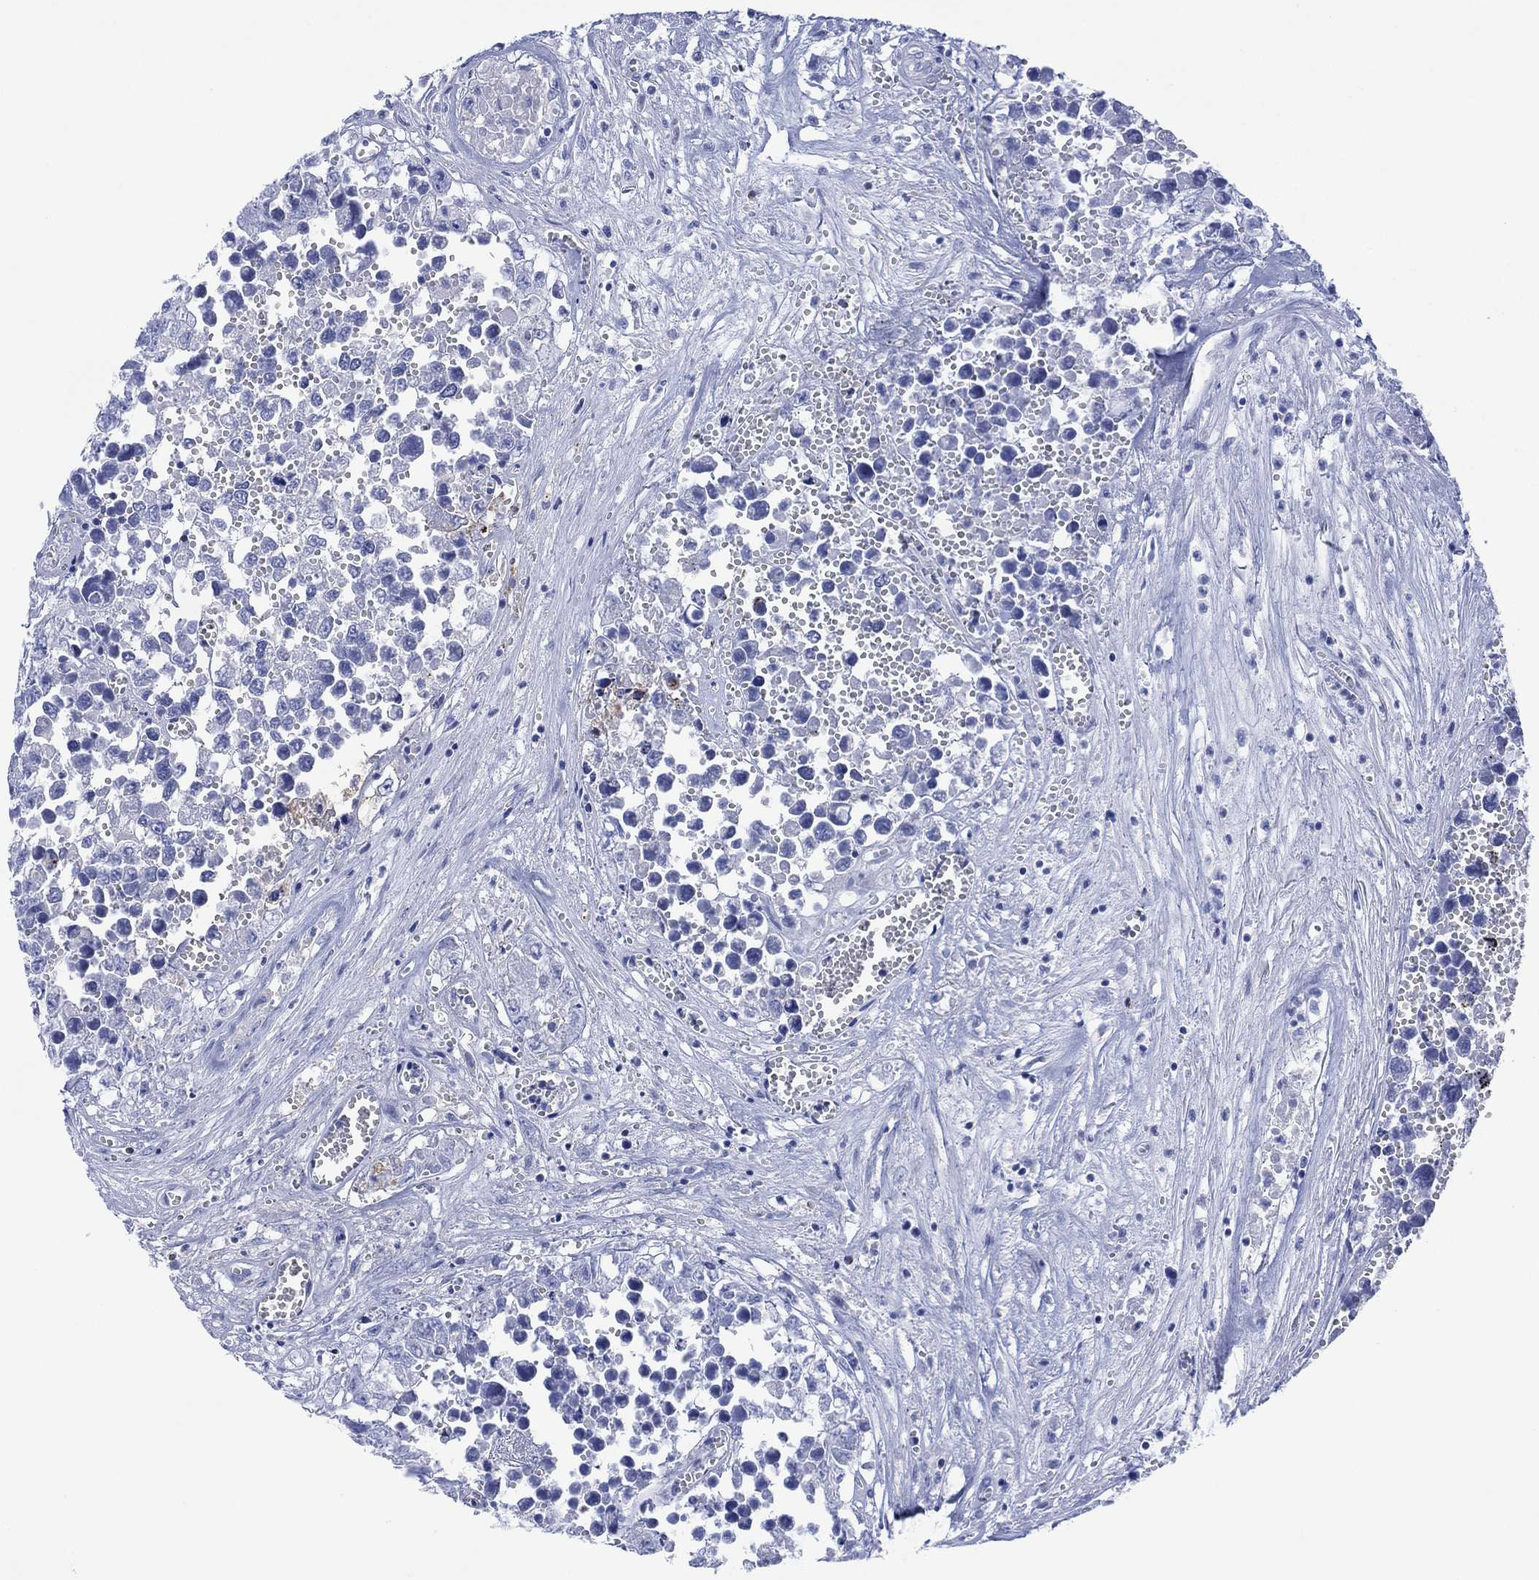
{"staining": {"intensity": "negative", "quantity": "none", "location": "none"}, "tissue": "testis cancer", "cell_type": "Tumor cells", "image_type": "cancer", "snomed": [{"axis": "morphology", "description": "Seminoma, NOS"}, {"axis": "morphology", "description": "Carcinoma, Embryonal, NOS"}, {"axis": "topography", "description": "Testis"}], "caption": "Immunohistochemical staining of human testis cancer demonstrates no significant expression in tumor cells.", "gene": "DPP4", "patient": {"sex": "male", "age": 22}}